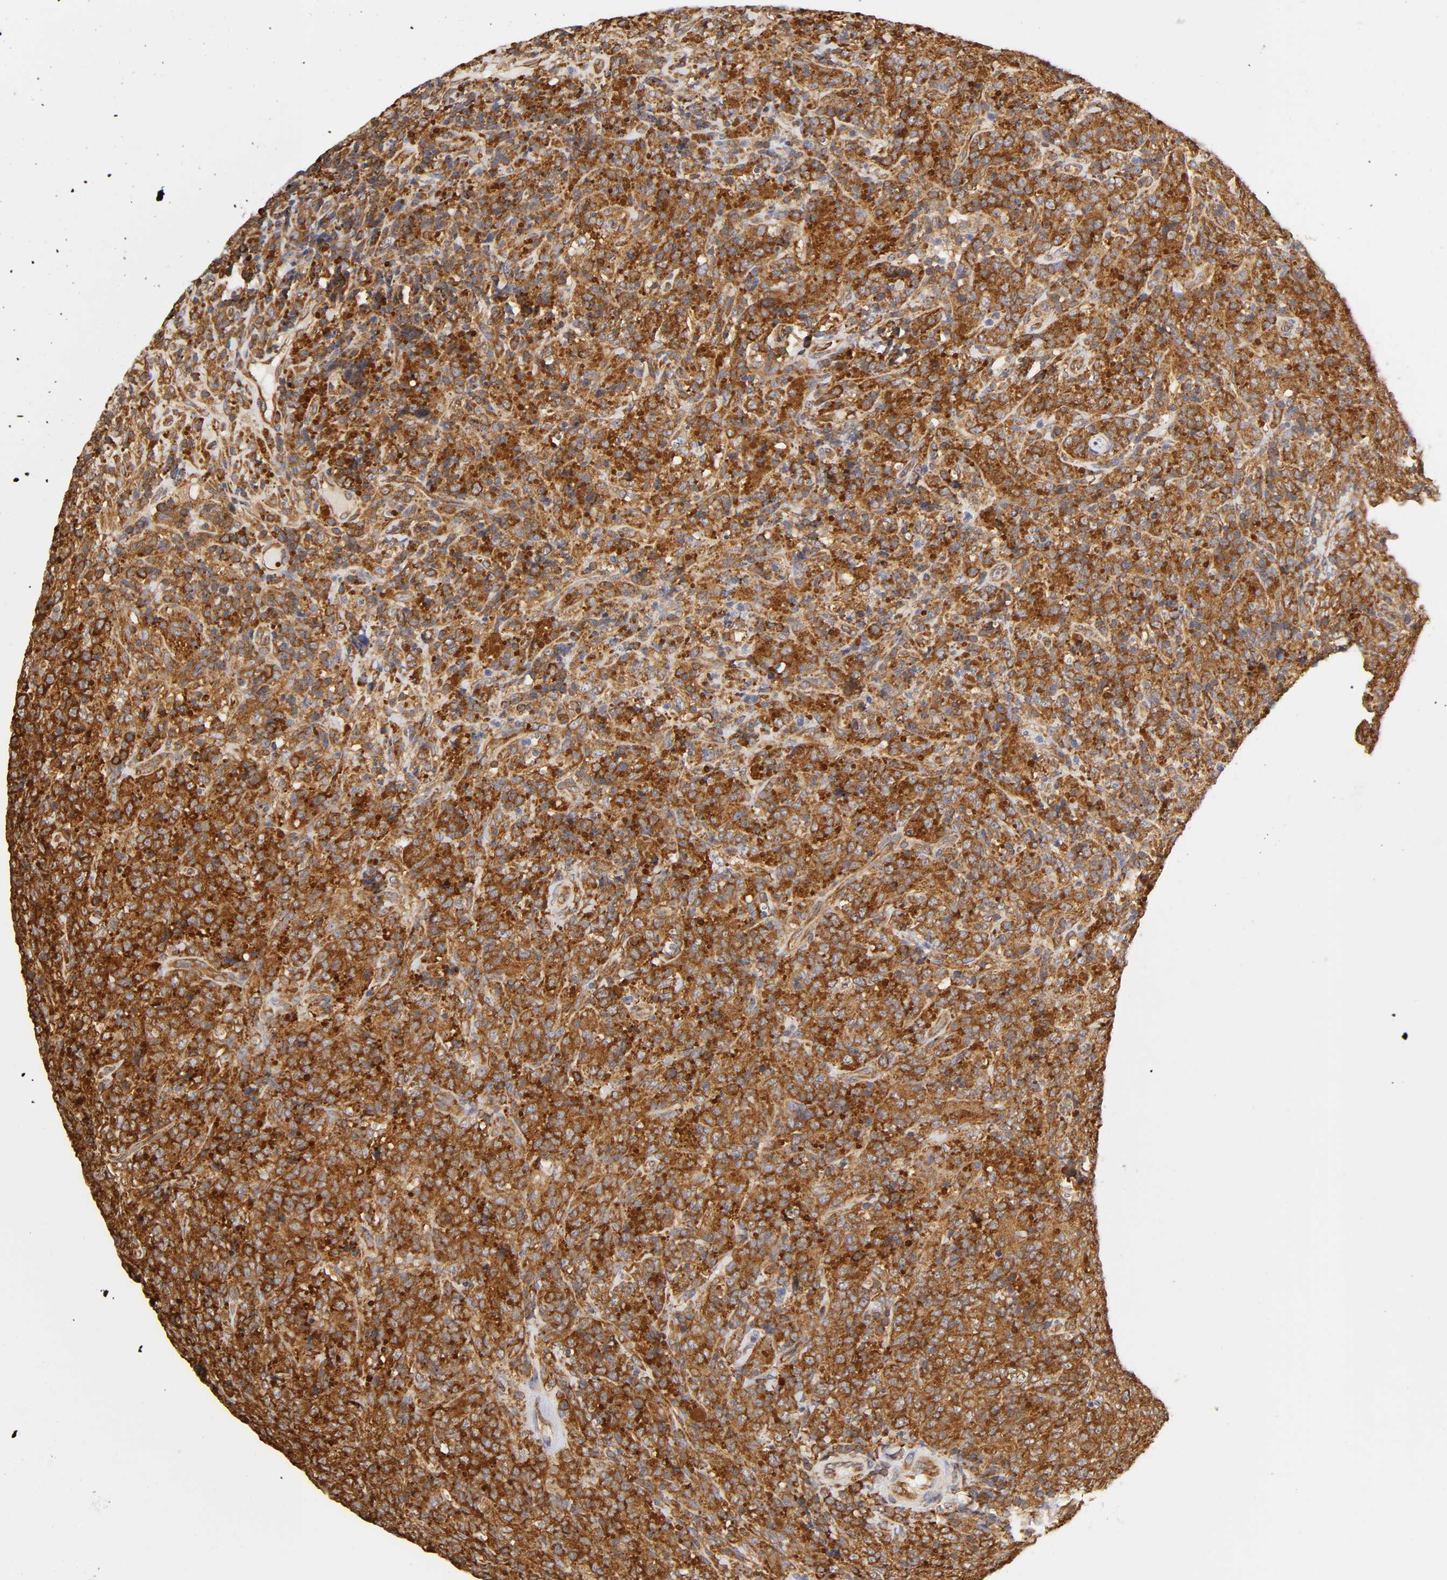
{"staining": {"intensity": "strong", "quantity": ">75%", "location": "cytoplasmic/membranous"}, "tissue": "lymphoma", "cell_type": "Tumor cells", "image_type": "cancer", "snomed": [{"axis": "morphology", "description": "Malignant lymphoma, non-Hodgkin's type, High grade"}, {"axis": "topography", "description": "Tonsil"}], "caption": "Strong cytoplasmic/membranous expression for a protein is appreciated in approximately >75% of tumor cells of malignant lymphoma, non-Hodgkin's type (high-grade) using immunohistochemistry (IHC).", "gene": "RPL14", "patient": {"sex": "female", "age": 36}}